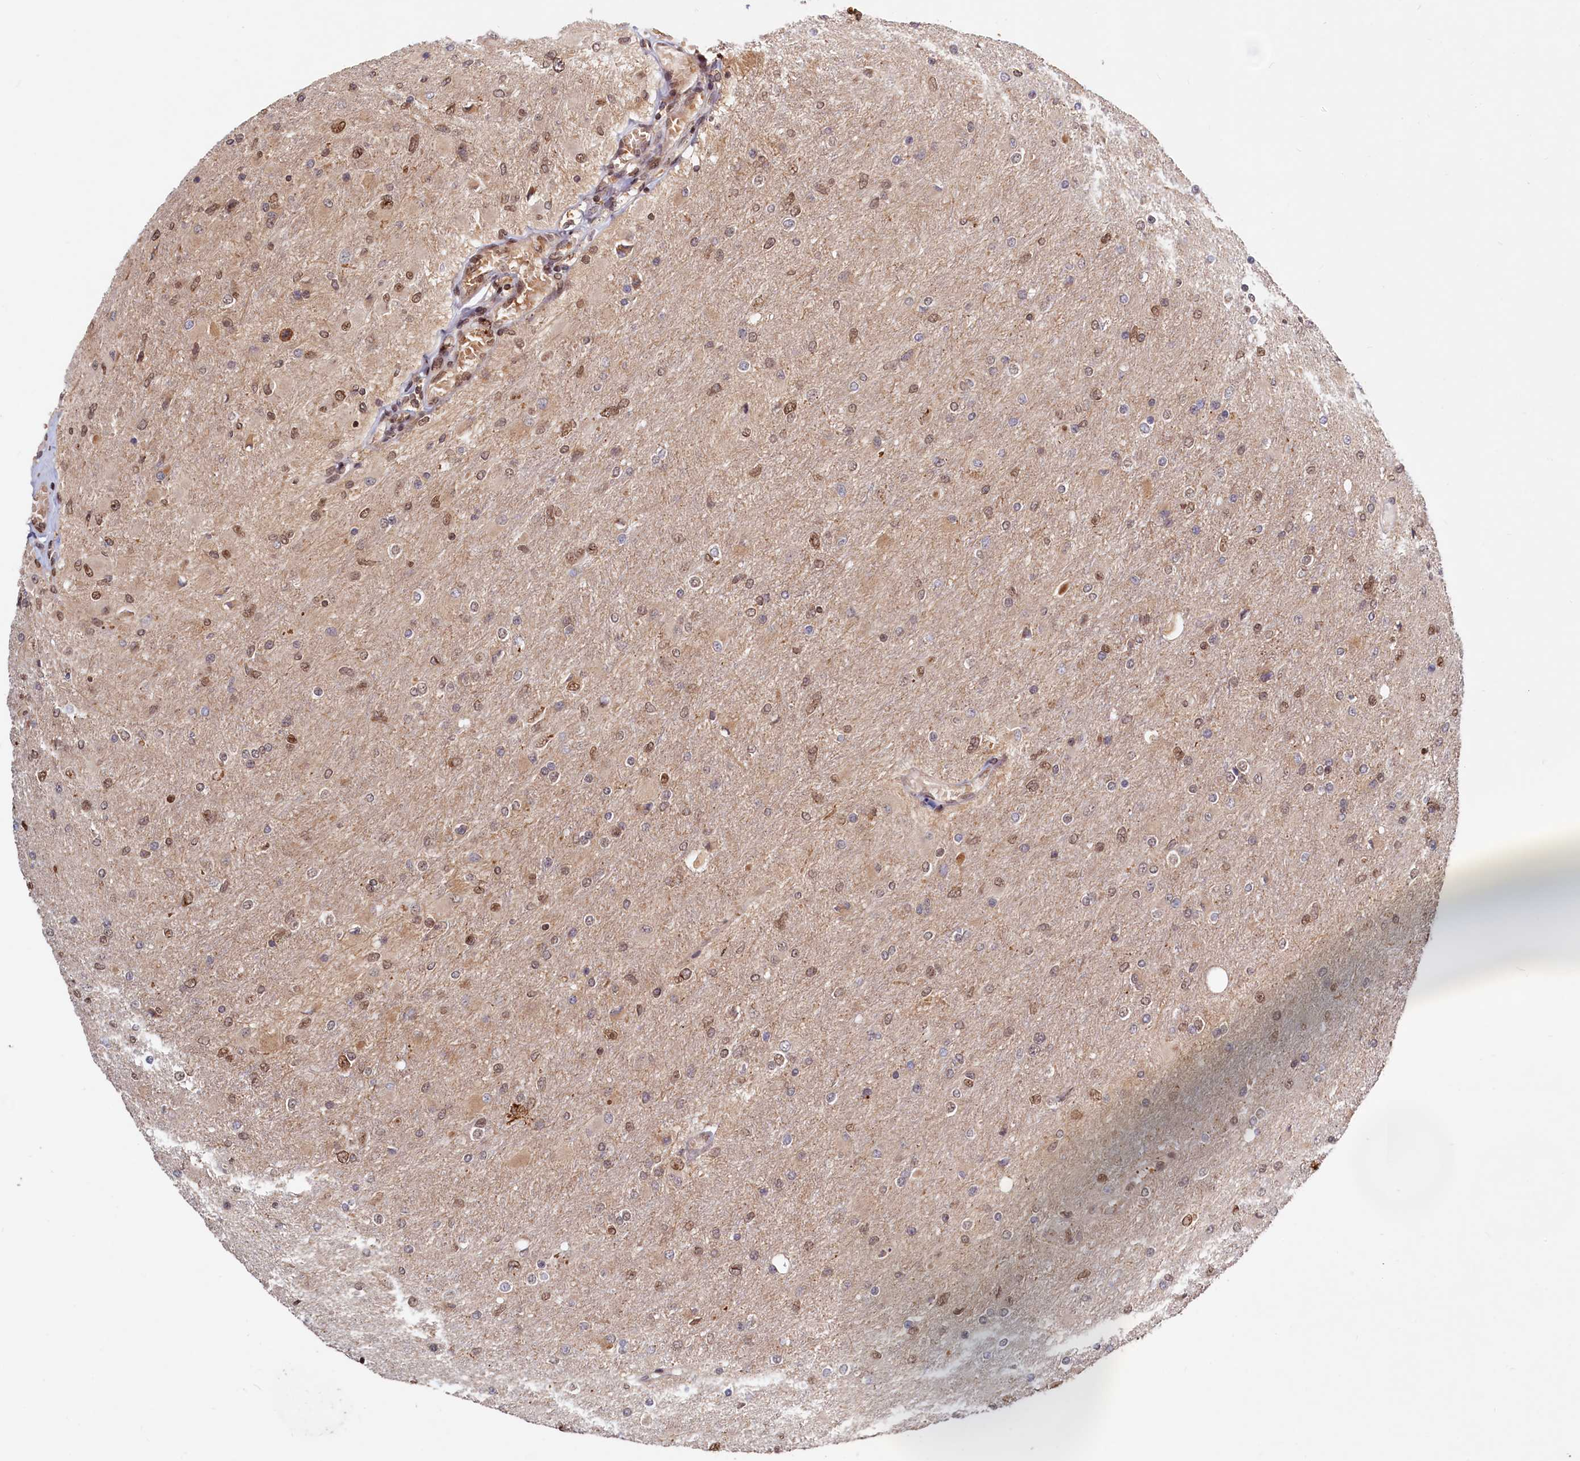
{"staining": {"intensity": "moderate", "quantity": "25%-75%", "location": "nuclear"}, "tissue": "glioma", "cell_type": "Tumor cells", "image_type": "cancer", "snomed": [{"axis": "morphology", "description": "Glioma, malignant, High grade"}, {"axis": "topography", "description": "Cerebral cortex"}], "caption": "IHC micrograph of neoplastic tissue: glioma stained using immunohistochemistry reveals medium levels of moderate protein expression localized specifically in the nuclear of tumor cells, appearing as a nuclear brown color.", "gene": "TRAPPC4", "patient": {"sex": "female", "age": 36}}